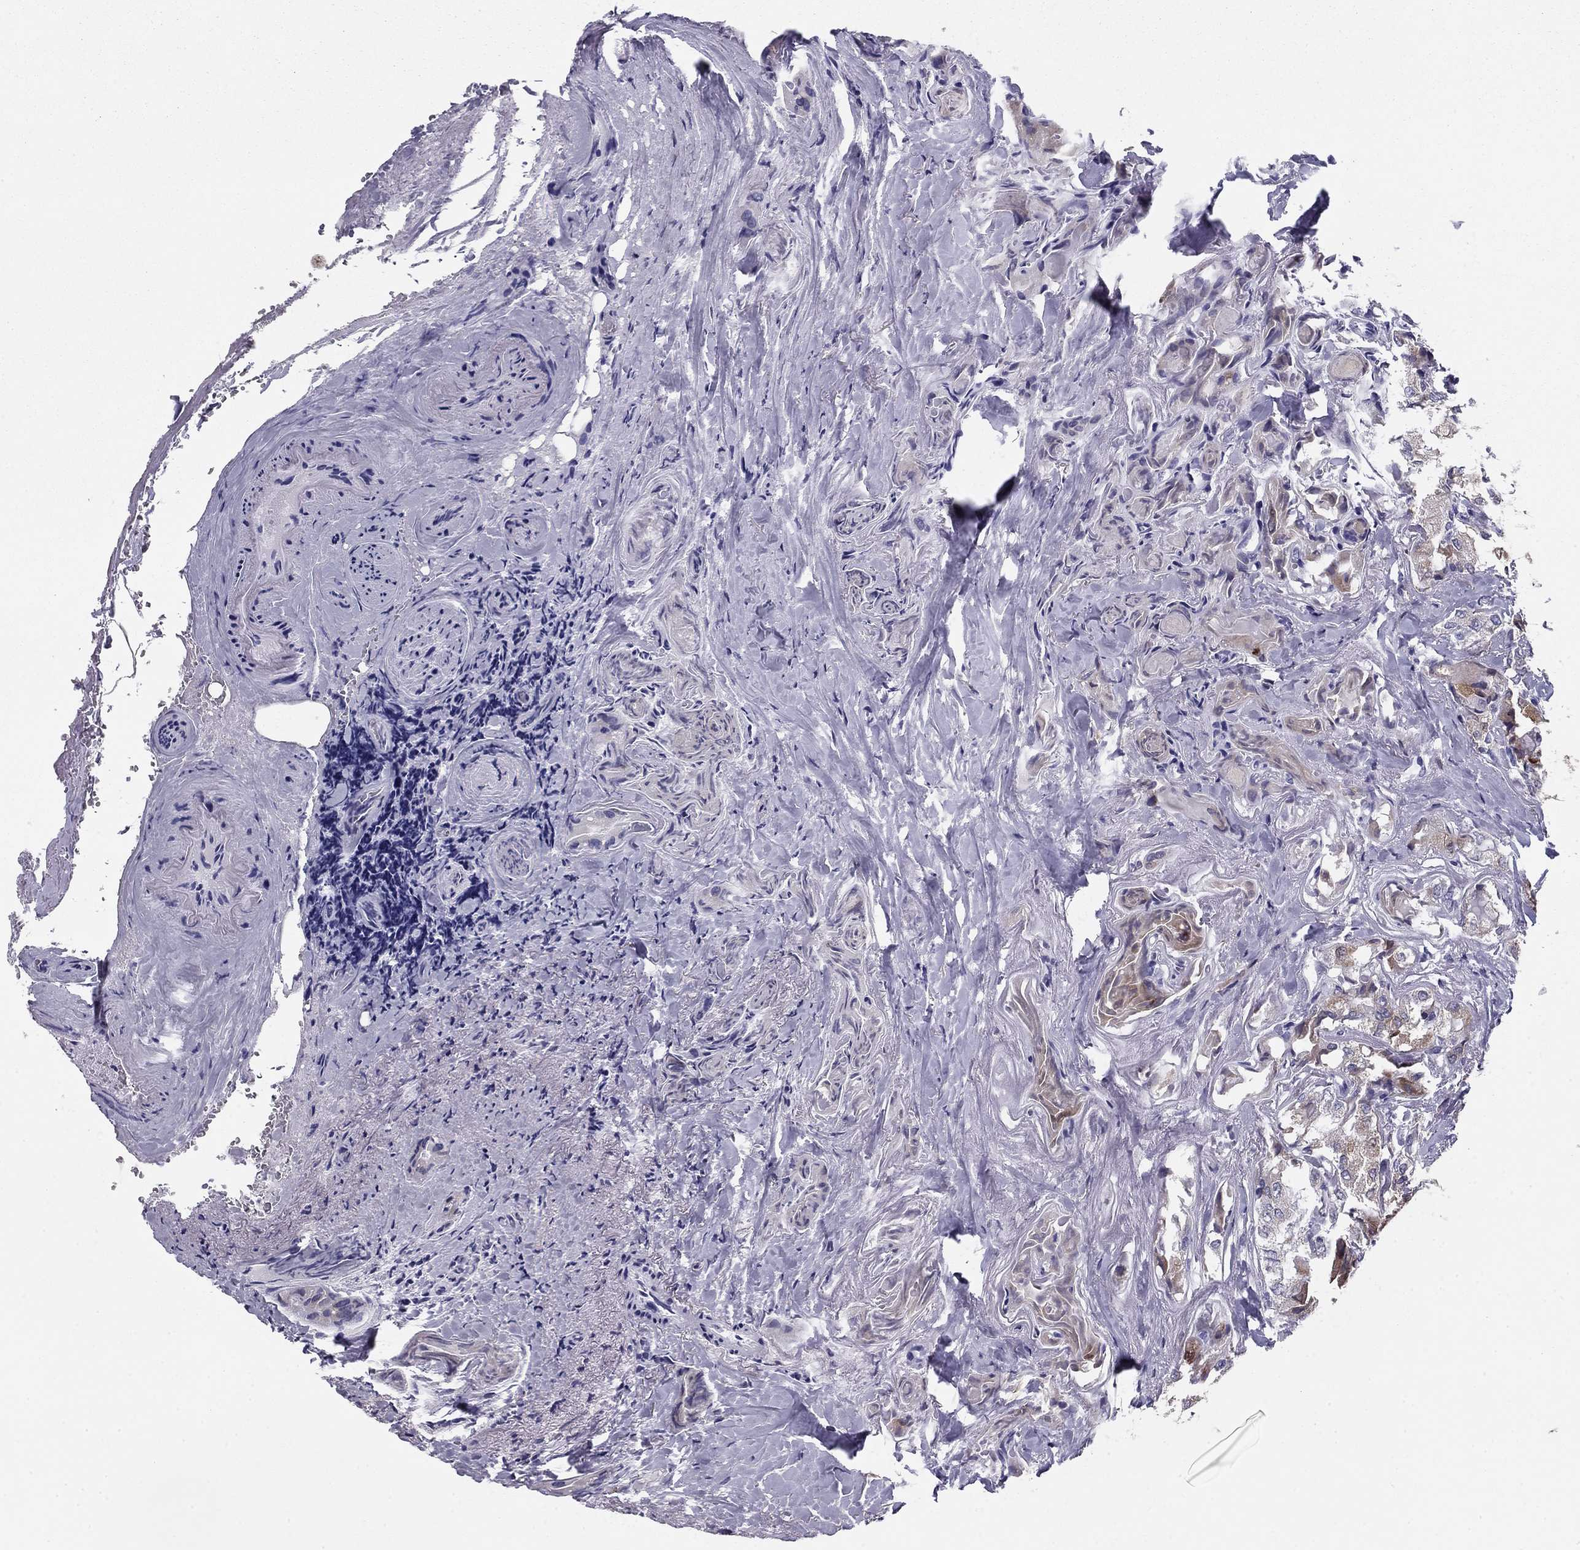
{"staining": {"intensity": "moderate", "quantity": "25%-75%", "location": "cytoplasmic/membranous"}, "tissue": "thyroid cancer", "cell_type": "Tumor cells", "image_type": "cancer", "snomed": [{"axis": "morphology", "description": "Normal tissue, NOS"}, {"axis": "morphology", "description": "Papillary adenocarcinoma, NOS"}, {"axis": "topography", "description": "Thyroid gland"}], "caption": "This is a histology image of immunohistochemistry (IHC) staining of thyroid cancer (papillary adenocarcinoma), which shows moderate staining in the cytoplasmic/membranous of tumor cells.", "gene": "TMED3", "patient": {"sex": "female", "age": 66}}